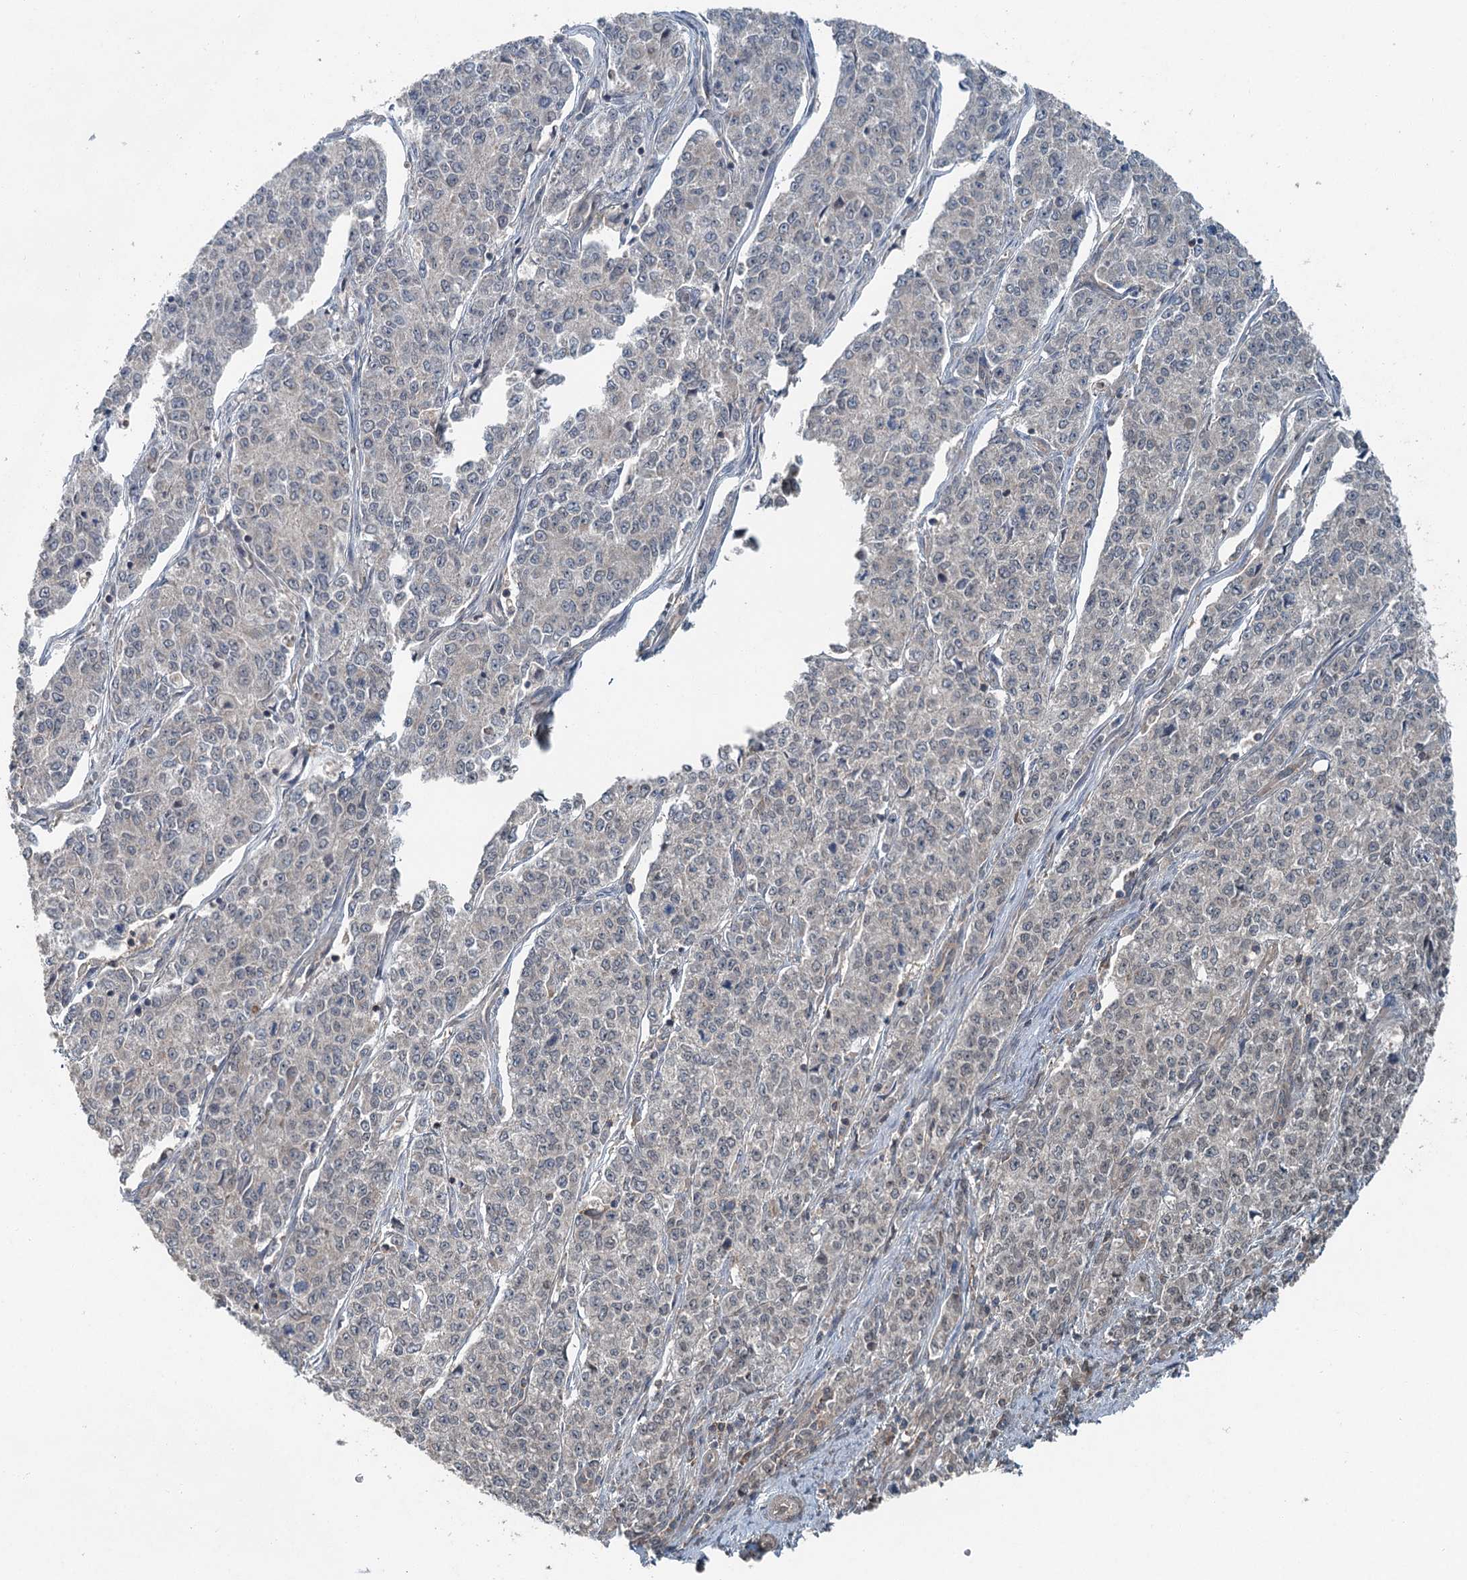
{"staining": {"intensity": "negative", "quantity": "none", "location": "none"}, "tissue": "endometrial cancer", "cell_type": "Tumor cells", "image_type": "cancer", "snomed": [{"axis": "morphology", "description": "Adenocarcinoma, NOS"}, {"axis": "topography", "description": "Endometrium"}], "caption": "Immunohistochemistry of human adenocarcinoma (endometrial) exhibits no staining in tumor cells. (DAB IHC visualized using brightfield microscopy, high magnification).", "gene": "SKIC3", "patient": {"sex": "female", "age": 50}}